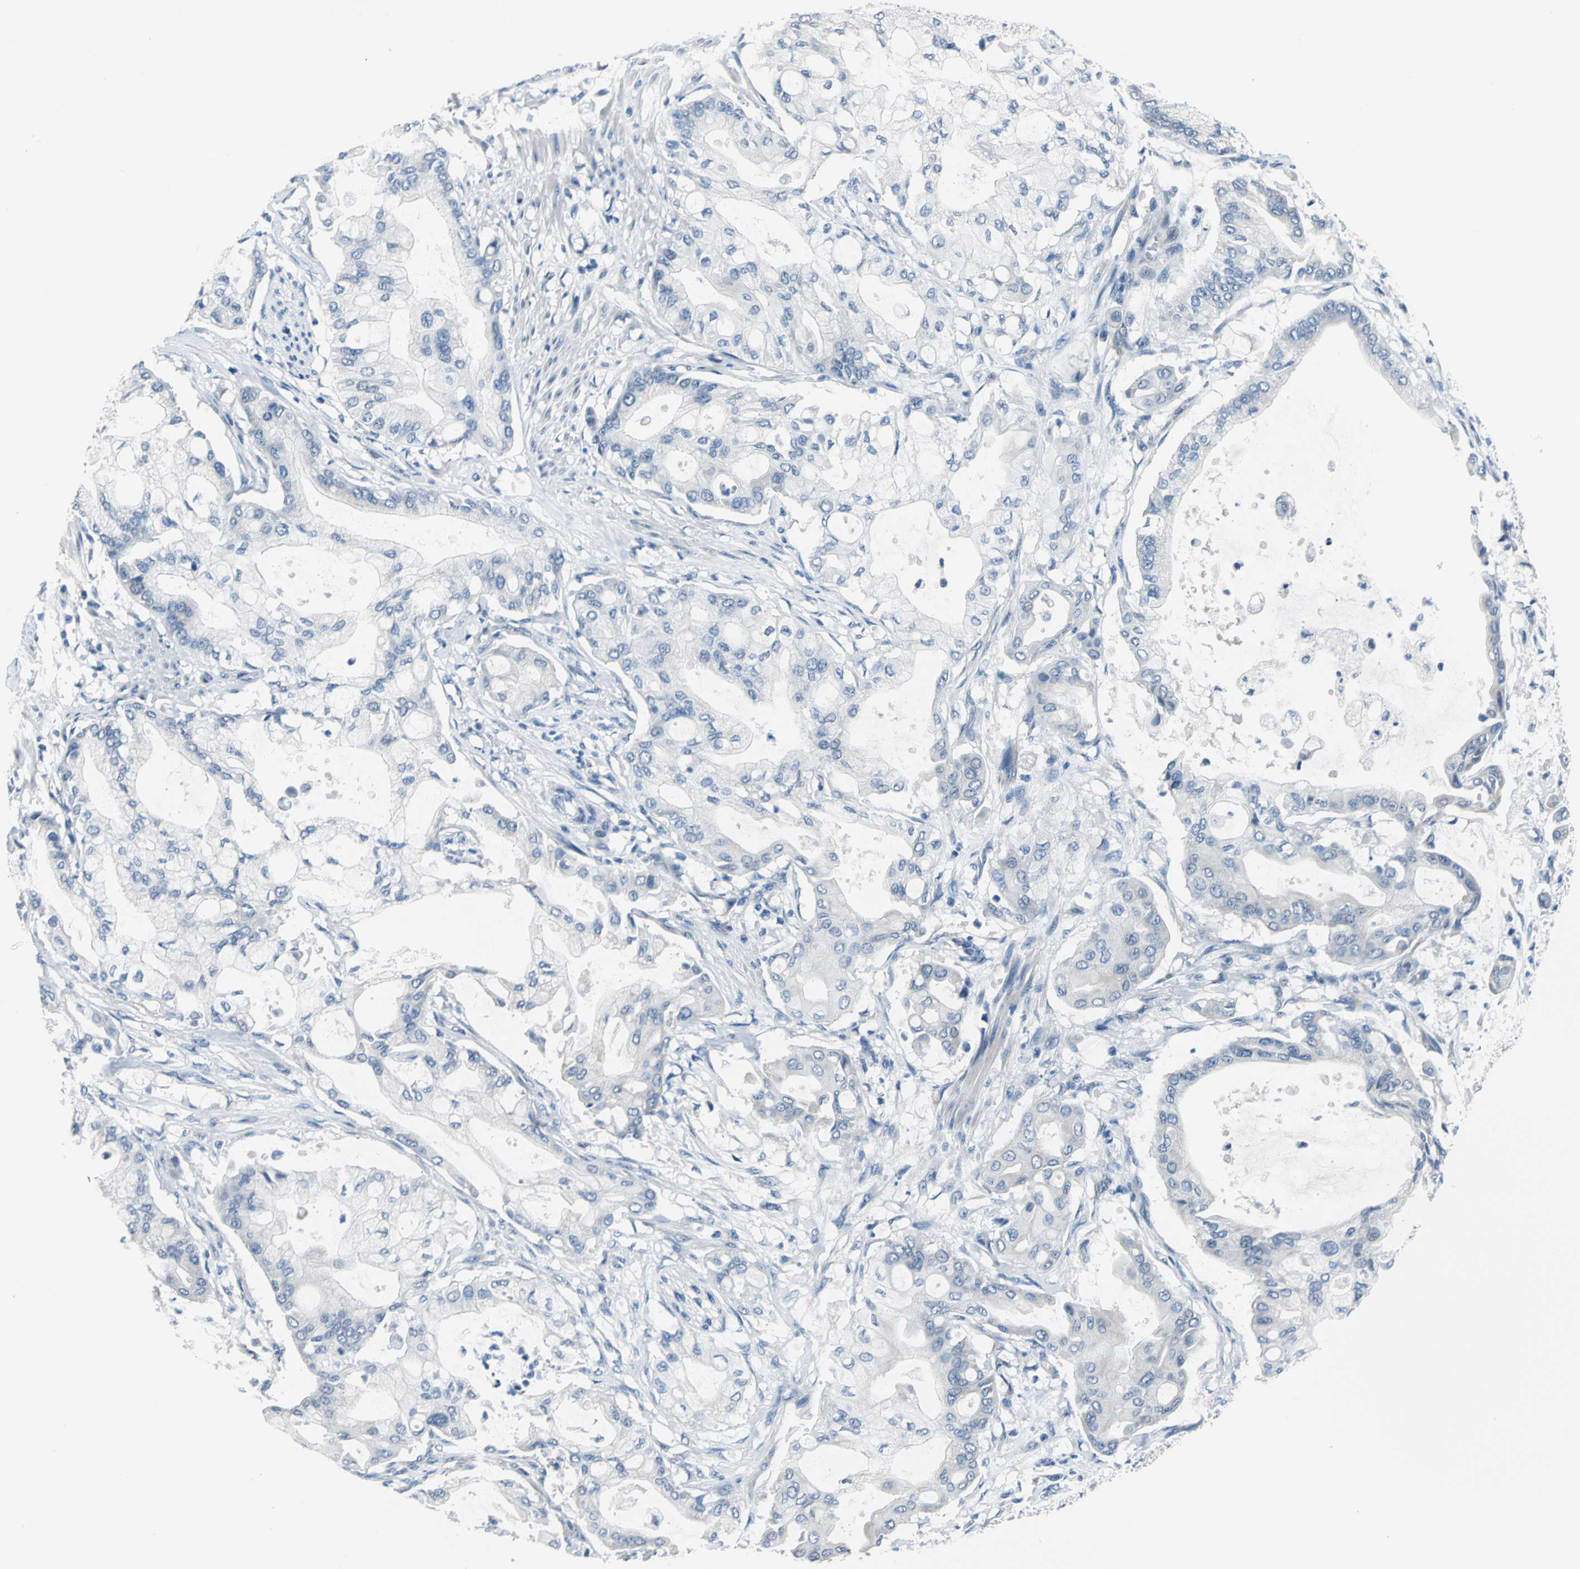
{"staining": {"intensity": "negative", "quantity": "none", "location": "none"}, "tissue": "pancreatic cancer", "cell_type": "Tumor cells", "image_type": "cancer", "snomed": [{"axis": "morphology", "description": "Adenocarcinoma, NOS"}, {"axis": "morphology", "description": "Adenocarcinoma, metastatic, NOS"}, {"axis": "topography", "description": "Lymph node"}, {"axis": "topography", "description": "Pancreas"}, {"axis": "topography", "description": "Duodenum"}], "caption": "High magnification brightfield microscopy of pancreatic metastatic adenocarcinoma stained with DAB (brown) and counterstained with hematoxylin (blue): tumor cells show no significant expression. The staining is performed using DAB brown chromogen with nuclei counter-stained in using hematoxylin.", "gene": "ZNF415", "patient": {"sex": "female", "age": 64}}